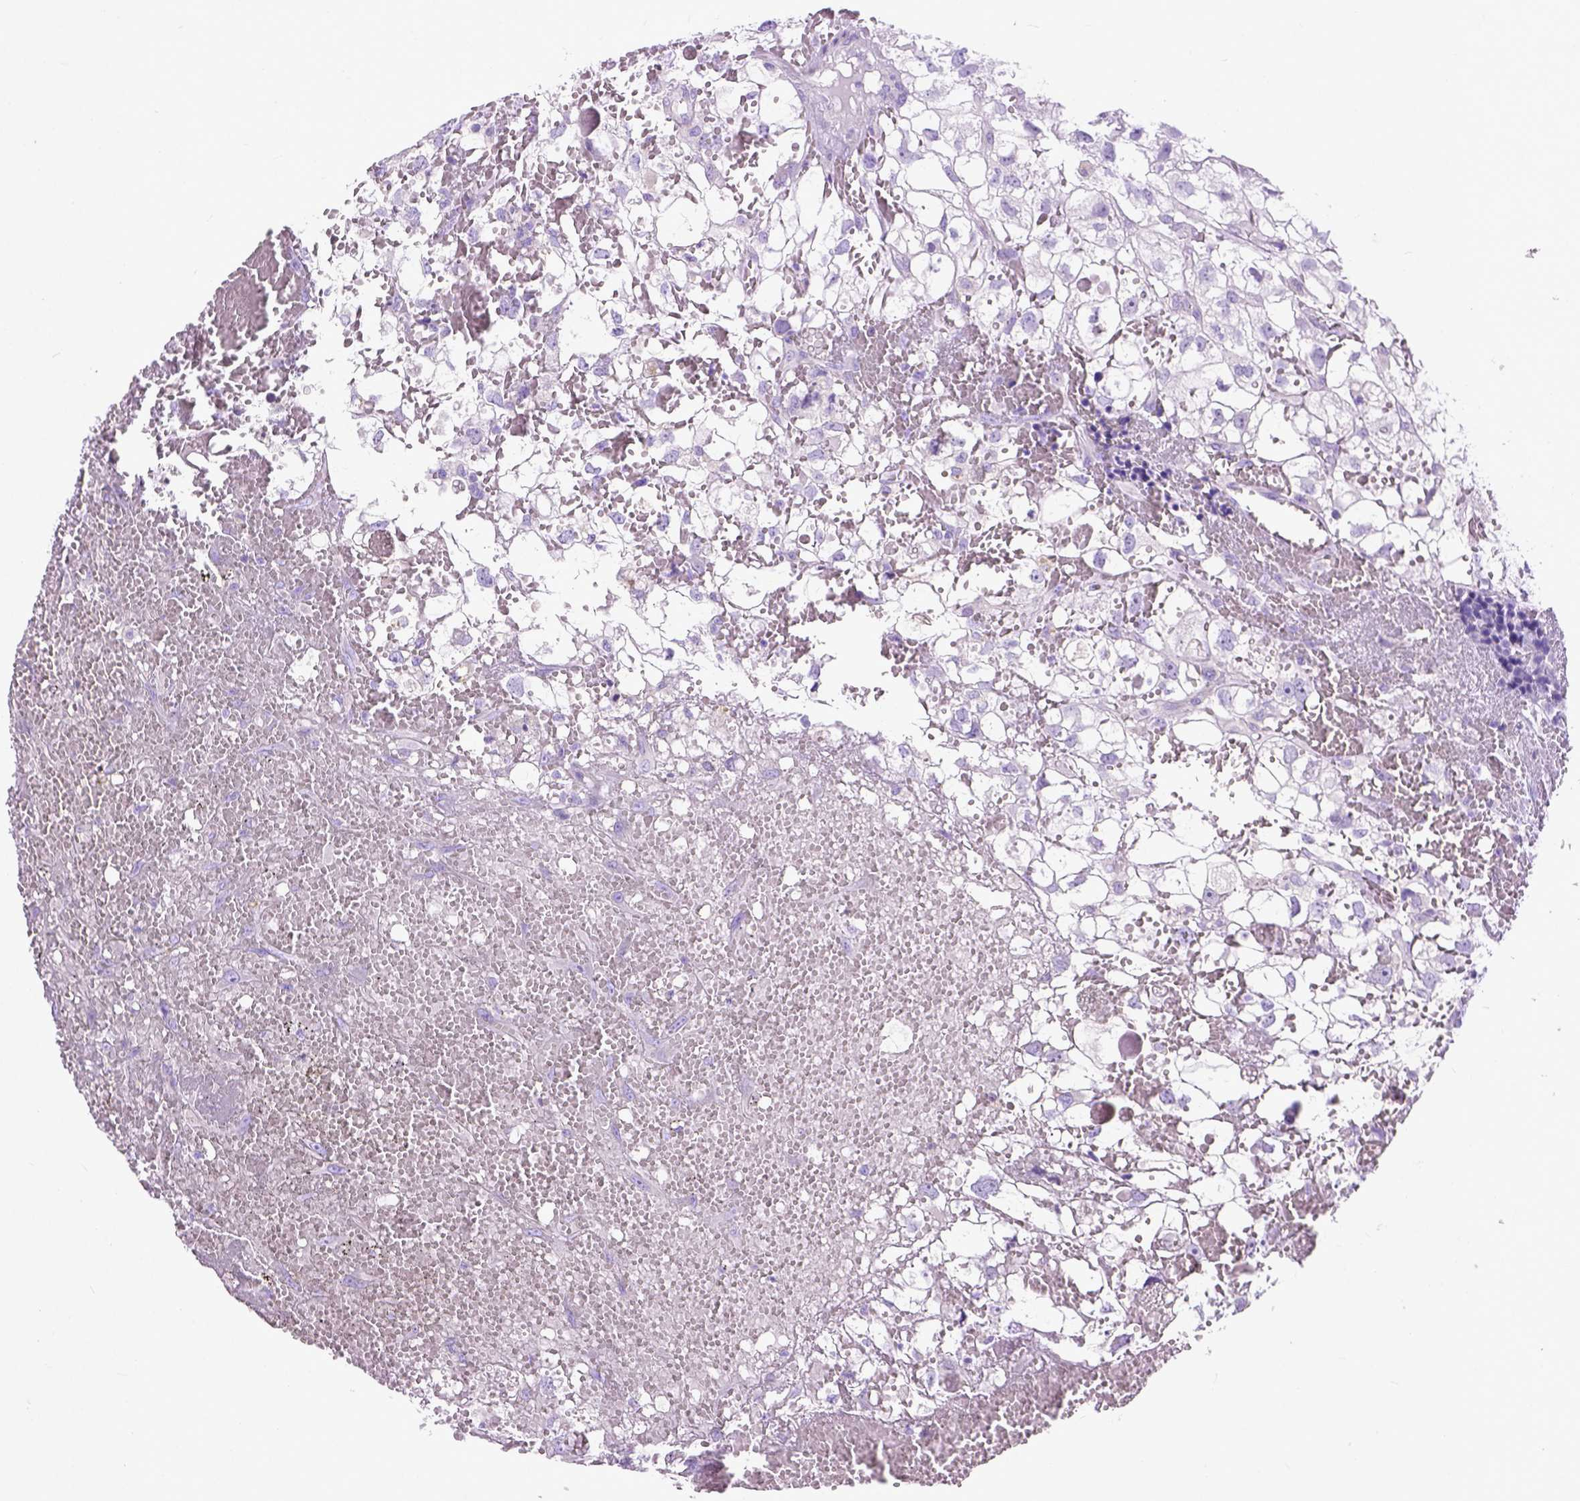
{"staining": {"intensity": "negative", "quantity": "none", "location": "none"}, "tissue": "renal cancer", "cell_type": "Tumor cells", "image_type": "cancer", "snomed": [{"axis": "morphology", "description": "Adenocarcinoma, NOS"}, {"axis": "topography", "description": "Kidney"}], "caption": "High magnification brightfield microscopy of renal adenocarcinoma stained with DAB (3,3'-diaminobenzidine) (brown) and counterstained with hematoxylin (blue): tumor cells show no significant expression.", "gene": "ODAD3", "patient": {"sex": "male", "age": 56}}